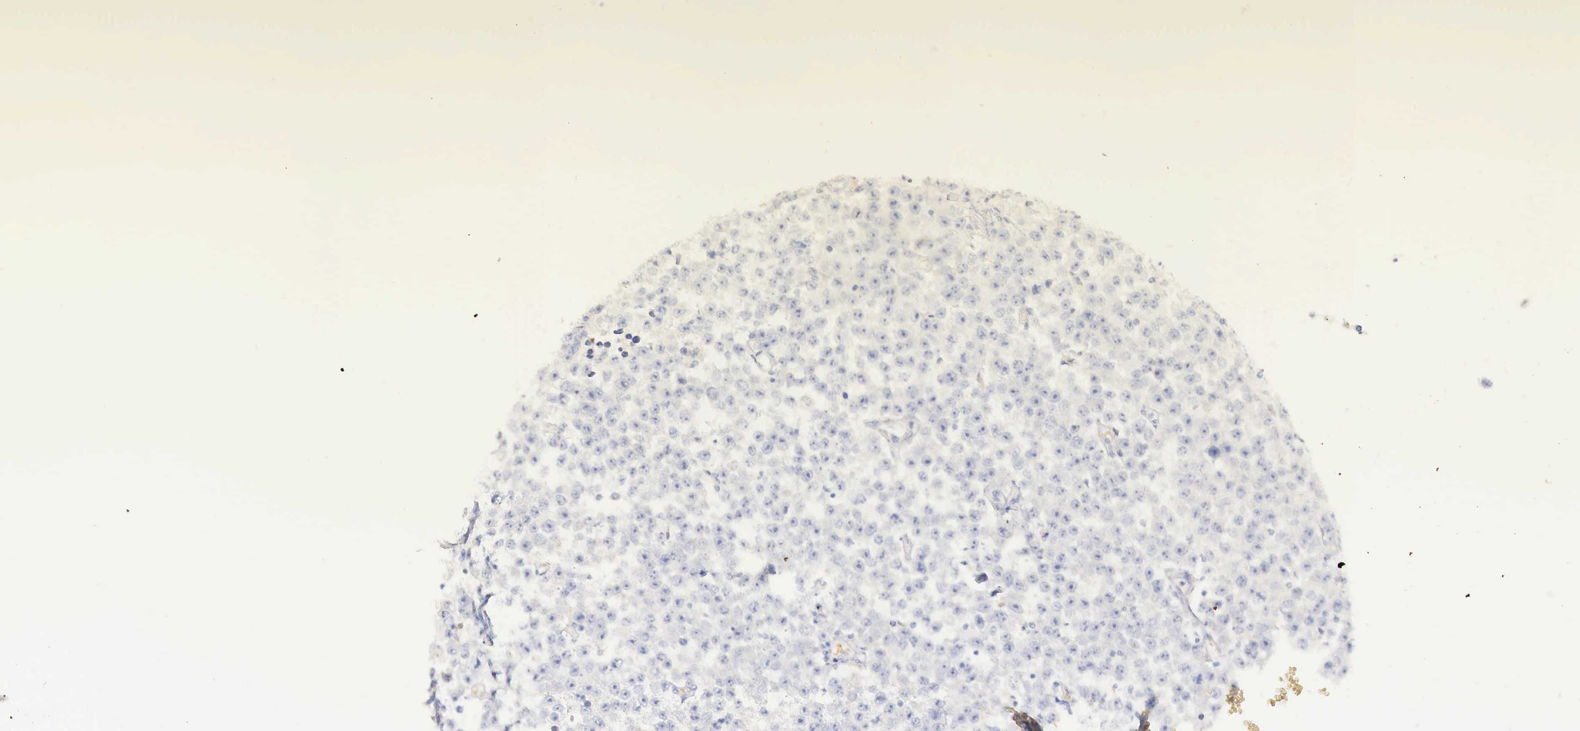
{"staining": {"intensity": "negative", "quantity": "none", "location": "none"}, "tissue": "testis cancer", "cell_type": "Tumor cells", "image_type": "cancer", "snomed": [{"axis": "morphology", "description": "Seminoma, NOS"}, {"axis": "topography", "description": "Testis"}], "caption": "Immunohistochemistry (IHC) image of human seminoma (testis) stained for a protein (brown), which displays no staining in tumor cells.", "gene": "ITIH6", "patient": {"sex": "male", "age": 52}}